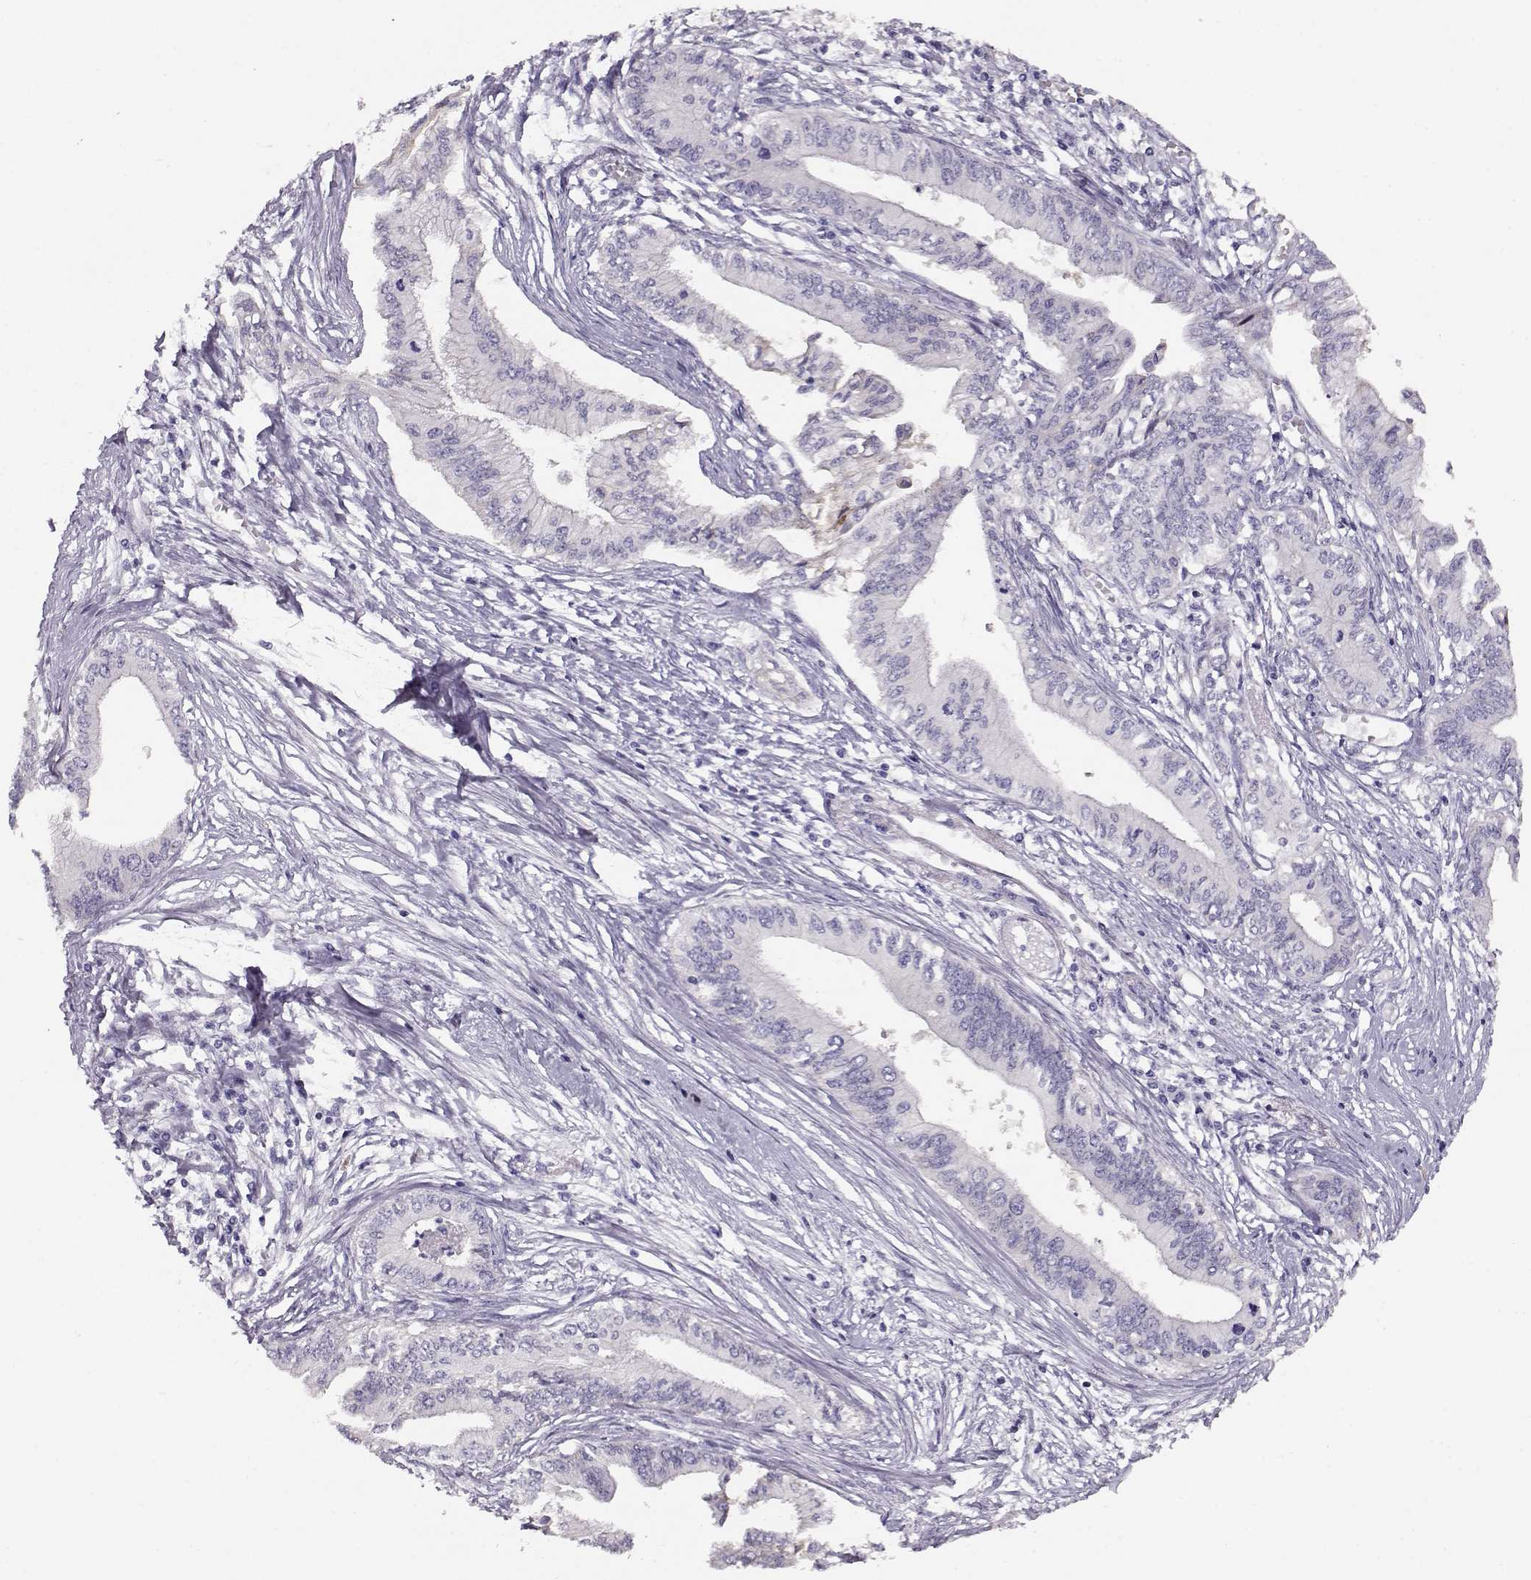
{"staining": {"intensity": "negative", "quantity": "none", "location": "none"}, "tissue": "pancreatic cancer", "cell_type": "Tumor cells", "image_type": "cancer", "snomed": [{"axis": "morphology", "description": "Adenocarcinoma, NOS"}, {"axis": "topography", "description": "Pancreas"}], "caption": "Human pancreatic cancer stained for a protein using immunohistochemistry (IHC) demonstrates no staining in tumor cells.", "gene": "NDRG4", "patient": {"sex": "female", "age": 61}}